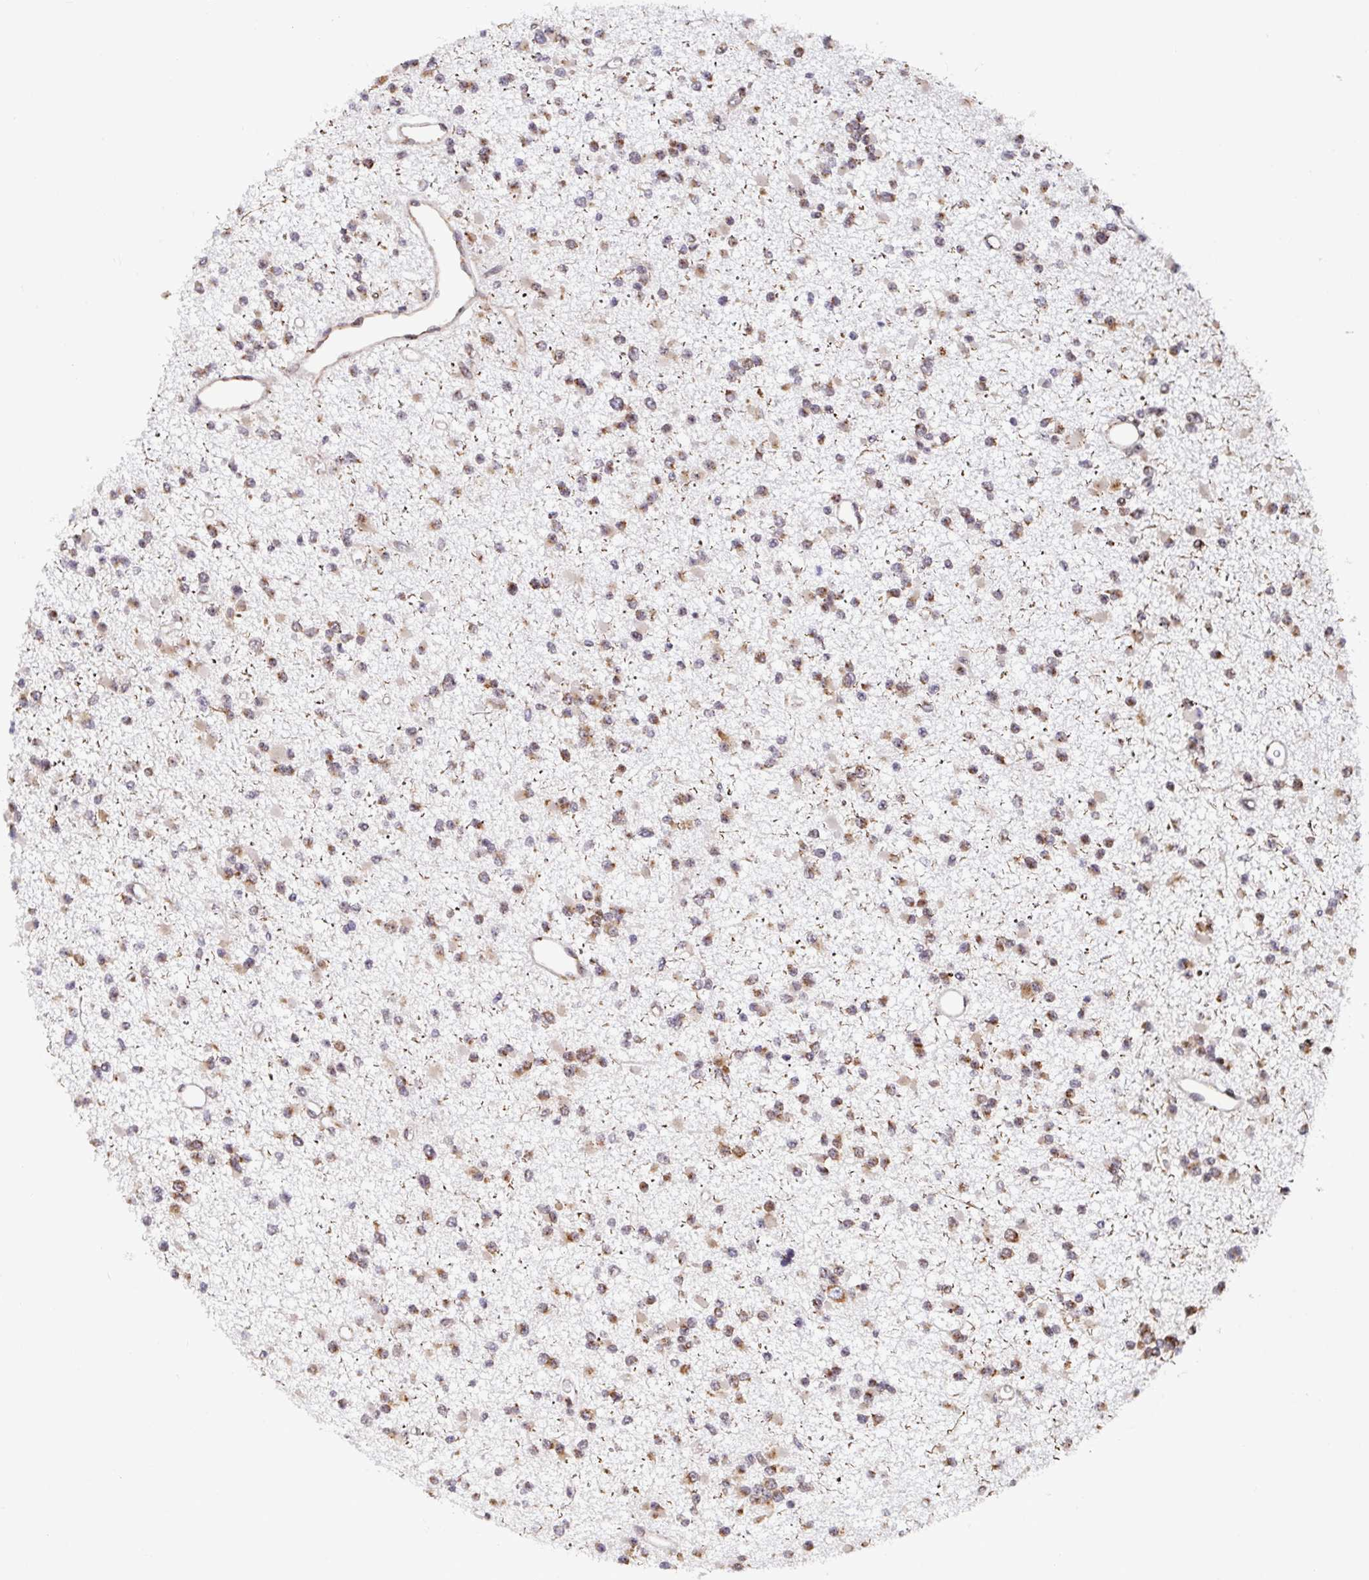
{"staining": {"intensity": "moderate", "quantity": ">75%", "location": "cytoplasmic/membranous"}, "tissue": "glioma", "cell_type": "Tumor cells", "image_type": "cancer", "snomed": [{"axis": "morphology", "description": "Glioma, malignant, Low grade"}, {"axis": "topography", "description": "Brain"}], "caption": "Moderate cytoplasmic/membranous protein staining is appreciated in about >75% of tumor cells in glioma. The staining was performed using DAB, with brown indicating positive protein expression. Nuclei are stained blue with hematoxylin.", "gene": "ATP5MJ", "patient": {"sex": "female", "age": 22}}